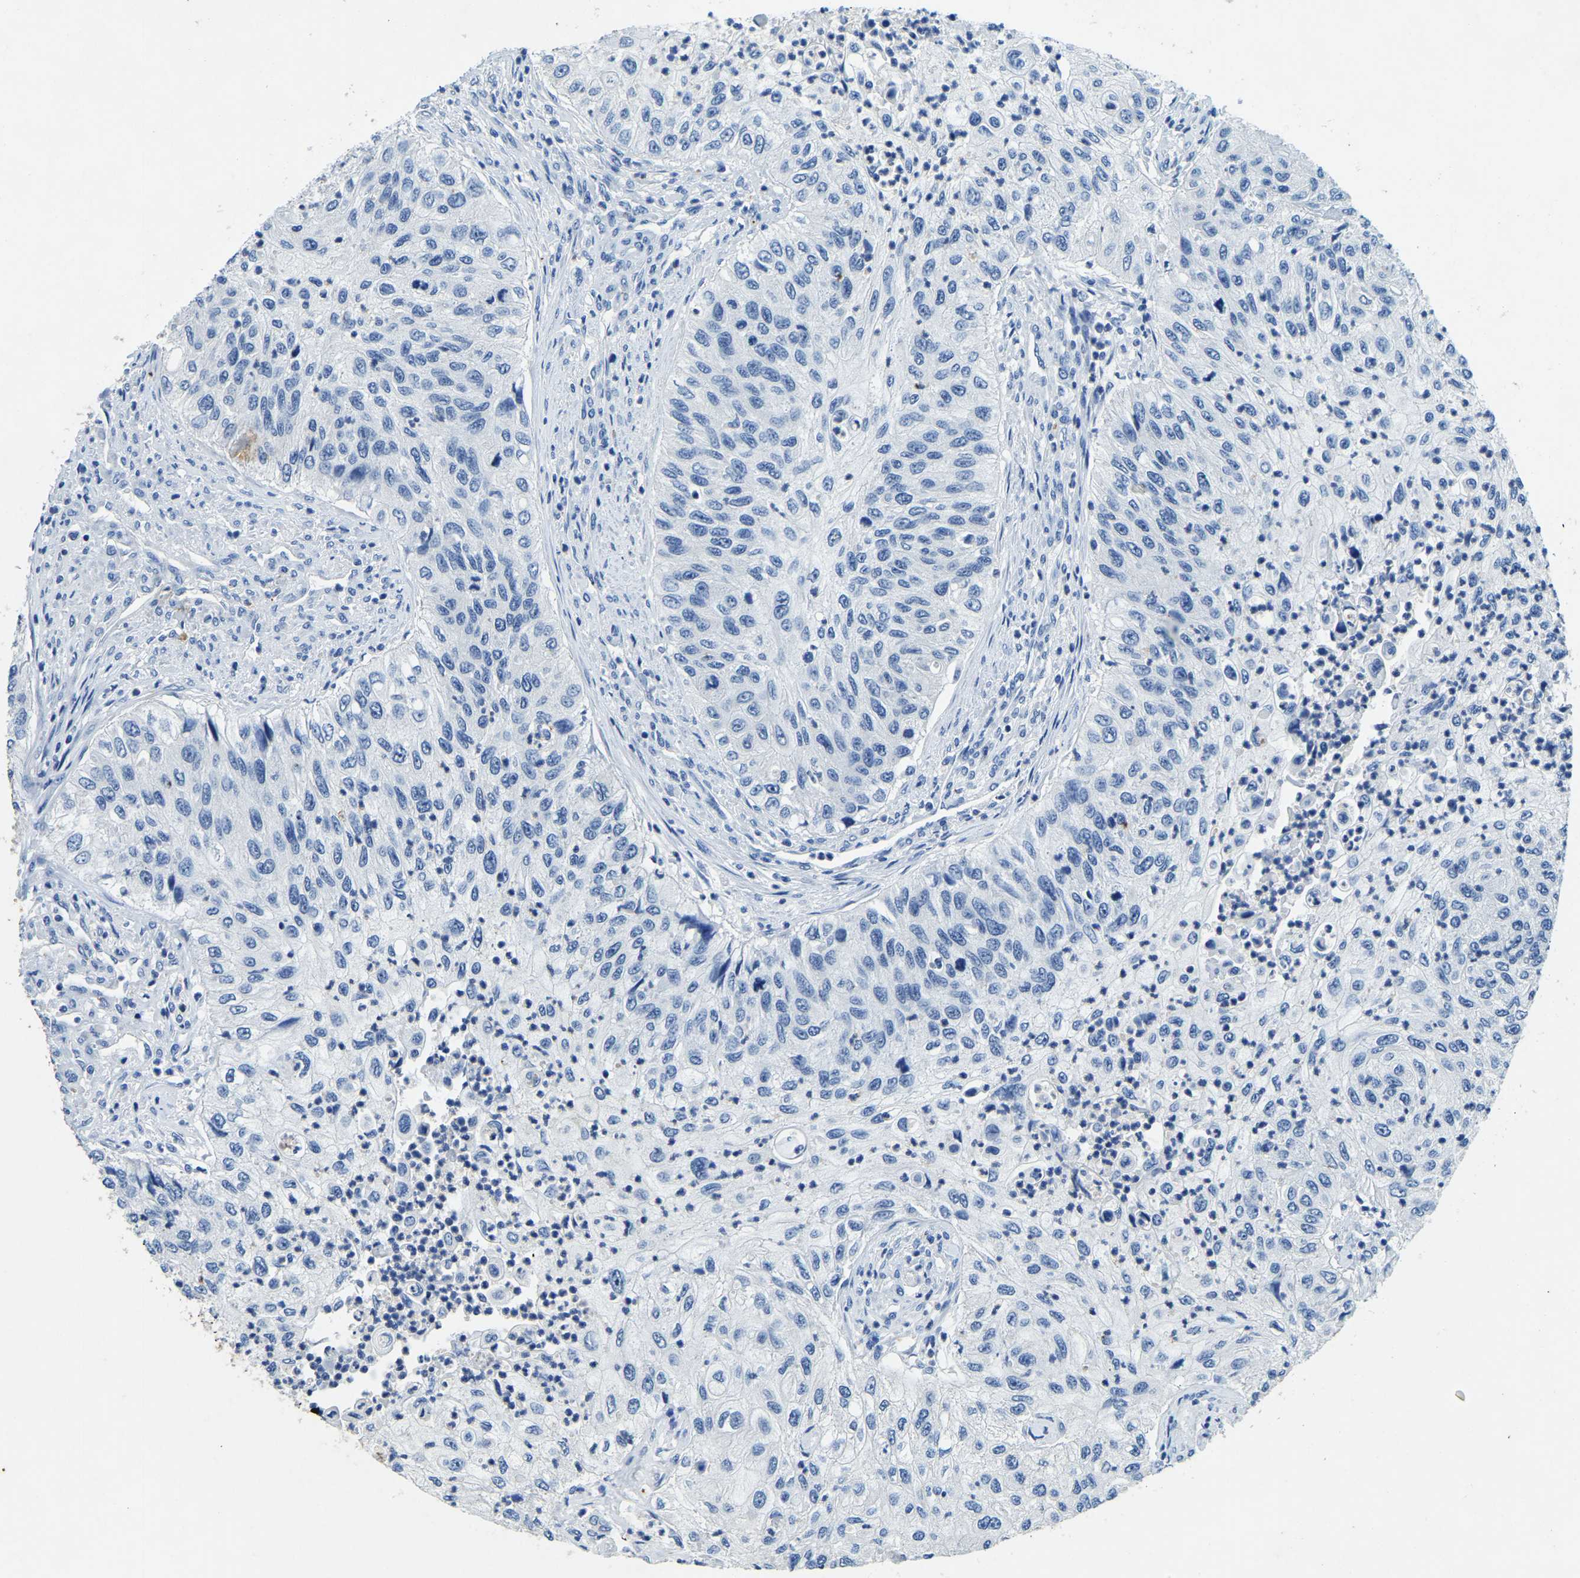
{"staining": {"intensity": "negative", "quantity": "none", "location": "none"}, "tissue": "urothelial cancer", "cell_type": "Tumor cells", "image_type": "cancer", "snomed": [{"axis": "morphology", "description": "Urothelial carcinoma, High grade"}, {"axis": "topography", "description": "Urinary bladder"}], "caption": "Urothelial cancer was stained to show a protein in brown. There is no significant expression in tumor cells.", "gene": "UBN2", "patient": {"sex": "female", "age": 60}}